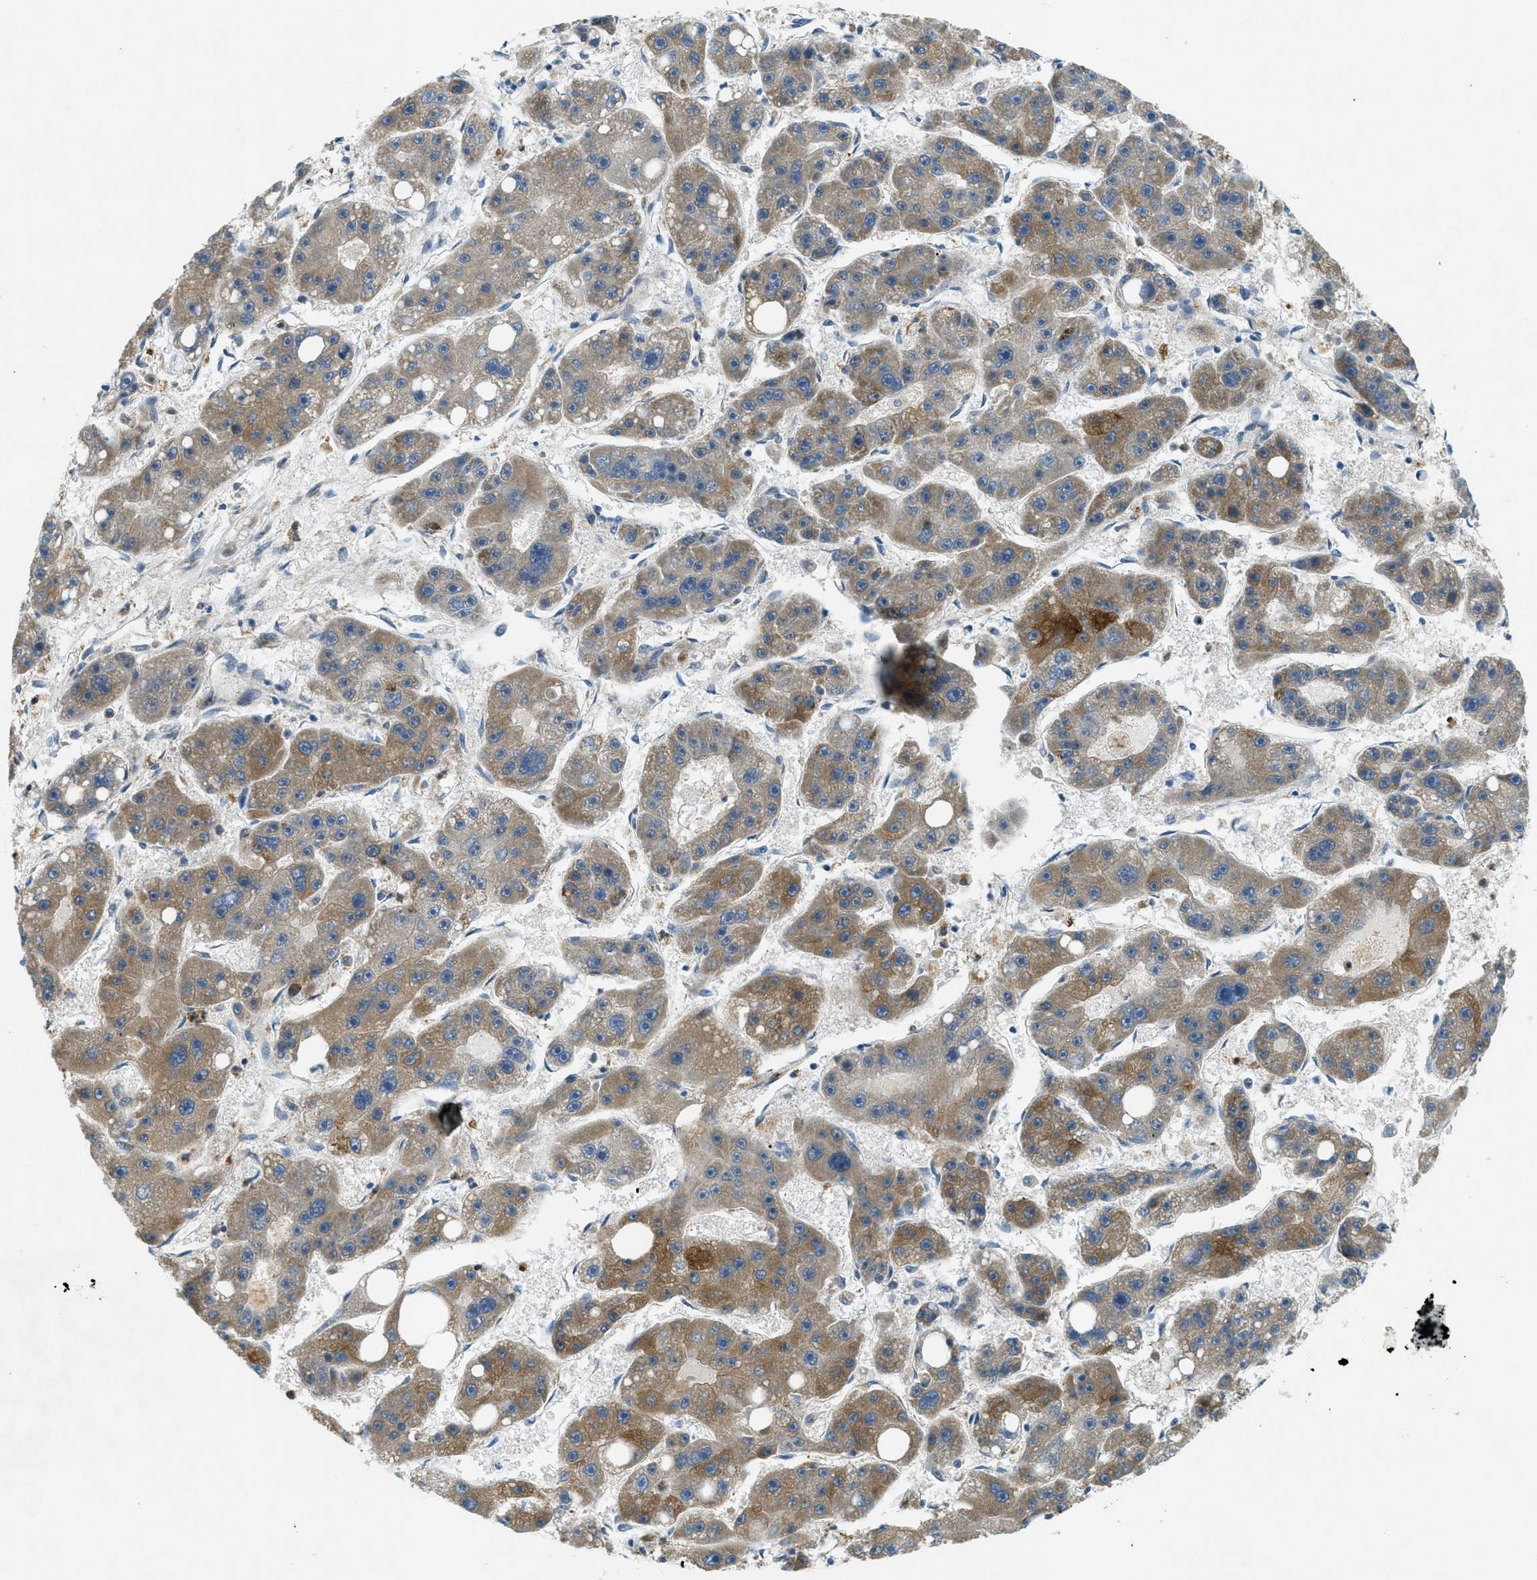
{"staining": {"intensity": "moderate", "quantity": "25%-75%", "location": "cytoplasmic/membranous"}, "tissue": "liver cancer", "cell_type": "Tumor cells", "image_type": "cancer", "snomed": [{"axis": "morphology", "description": "Carcinoma, Hepatocellular, NOS"}, {"axis": "topography", "description": "Liver"}], "caption": "Hepatocellular carcinoma (liver) tissue demonstrates moderate cytoplasmic/membranous expression in about 25%-75% of tumor cells", "gene": "SNX14", "patient": {"sex": "female", "age": 61}}